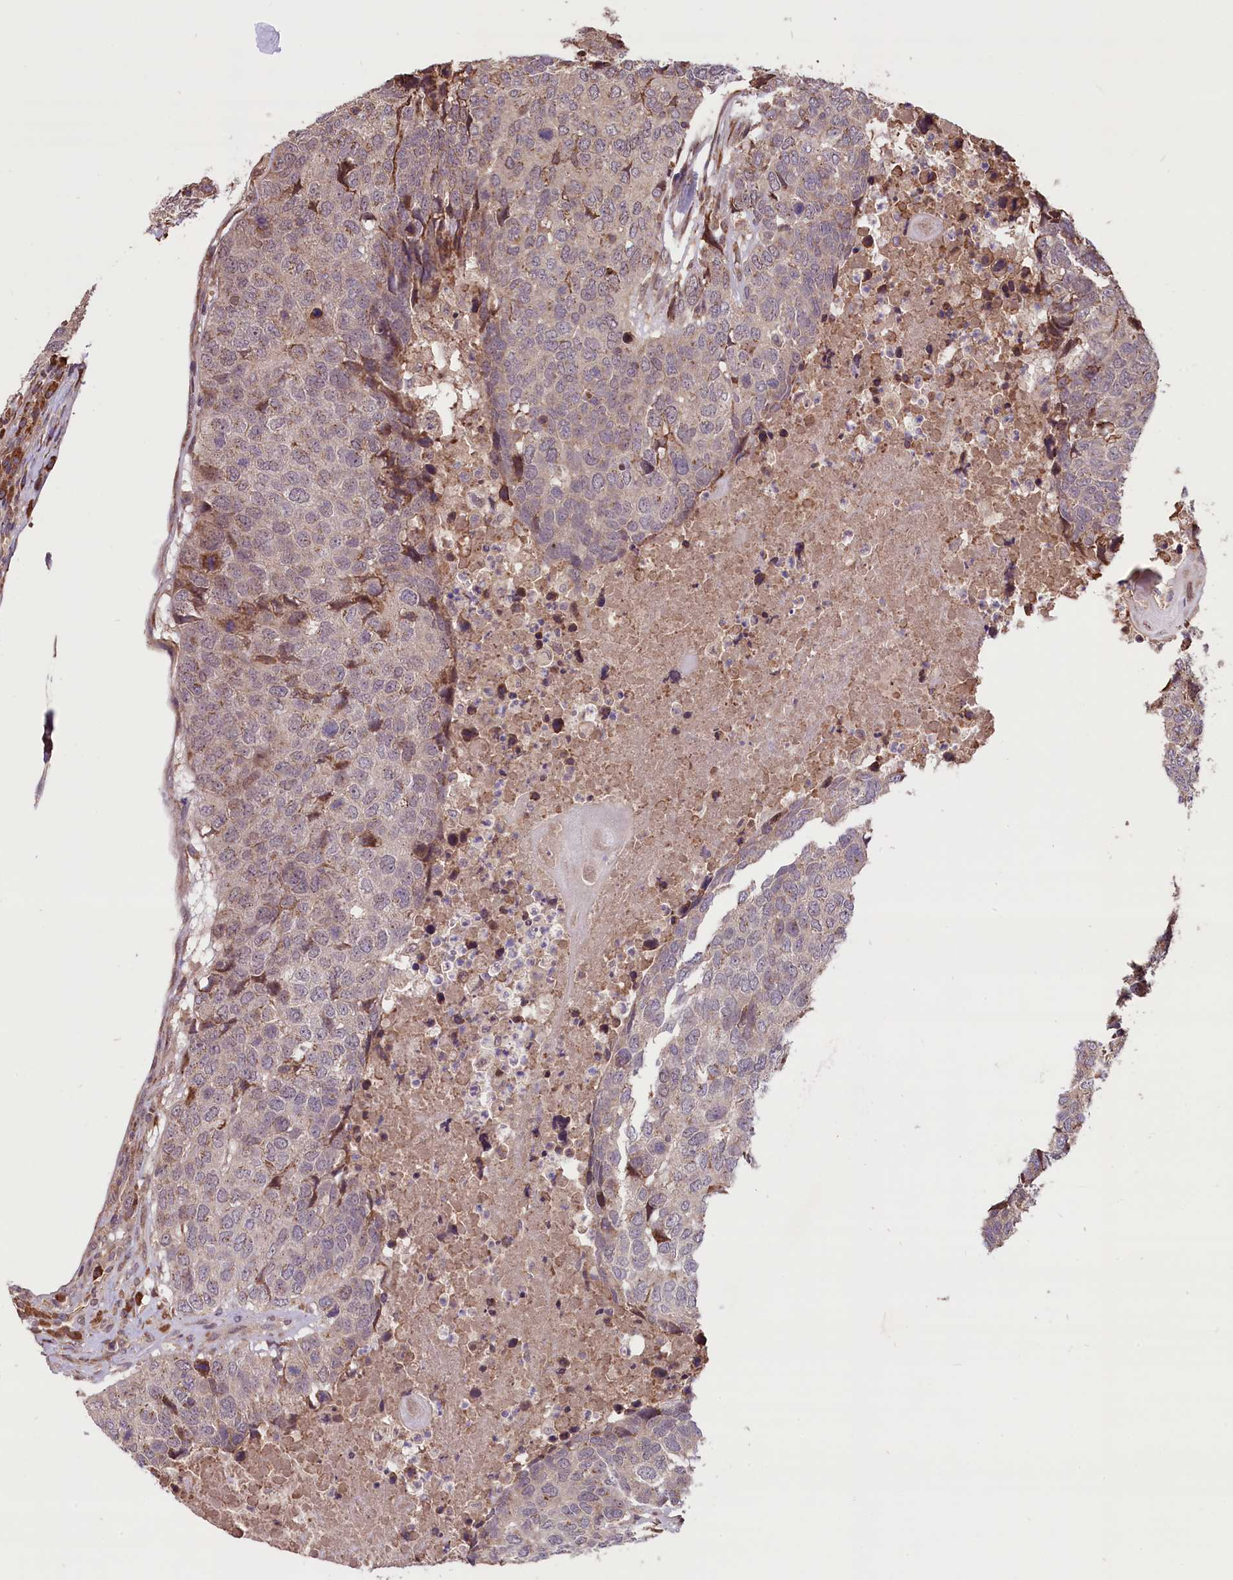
{"staining": {"intensity": "weak", "quantity": "25%-75%", "location": "cytoplasmic/membranous"}, "tissue": "head and neck cancer", "cell_type": "Tumor cells", "image_type": "cancer", "snomed": [{"axis": "morphology", "description": "Squamous cell carcinoma, NOS"}, {"axis": "topography", "description": "Head-Neck"}], "caption": "DAB immunohistochemical staining of head and neck cancer demonstrates weak cytoplasmic/membranous protein positivity in approximately 25%-75% of tumor cells.", "gene": "HDAC5", "patient": {"sex": "male", "age": 66}}